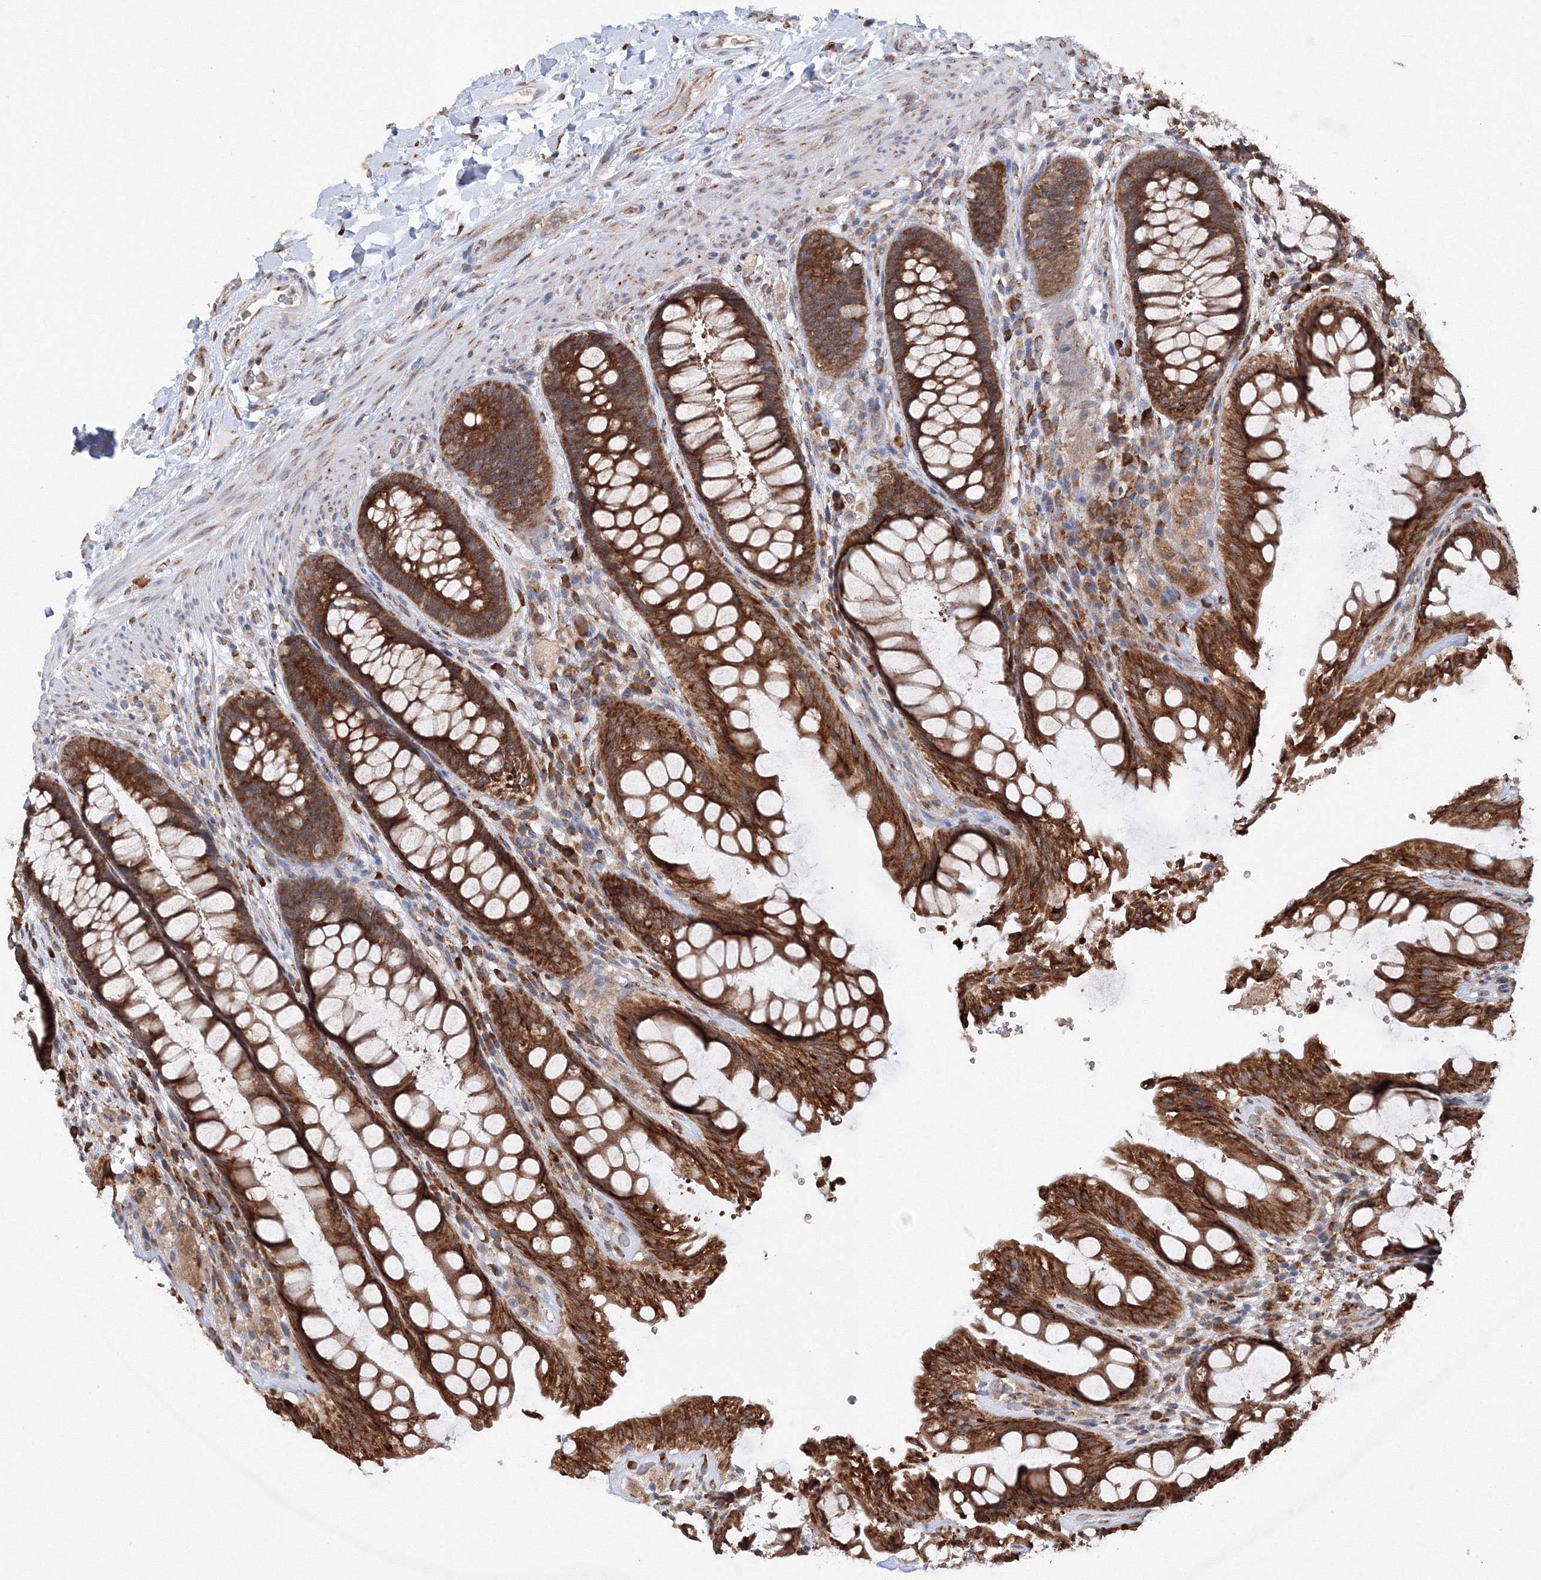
{"staining": {"intensity": "strong", "quantity": ">75%", "location": "cytoplasmic/membranous"}, "tissue": "rectum", "cell_type": "Glandular cells", "image_type": "normal", "snomed": [{"axis": "morphology", "description": "Normal tissue, NOS"}, {"axis": "topography", "description": "Rectum"}], "caption": "This histopathology image displays IHC staining of normal rectum, with high strong cytoplasmic/membranous expression in approximately >75% of glandular cells.", "gene": "DIS3L2", "patient": {"sex": "female", "age": 46}}